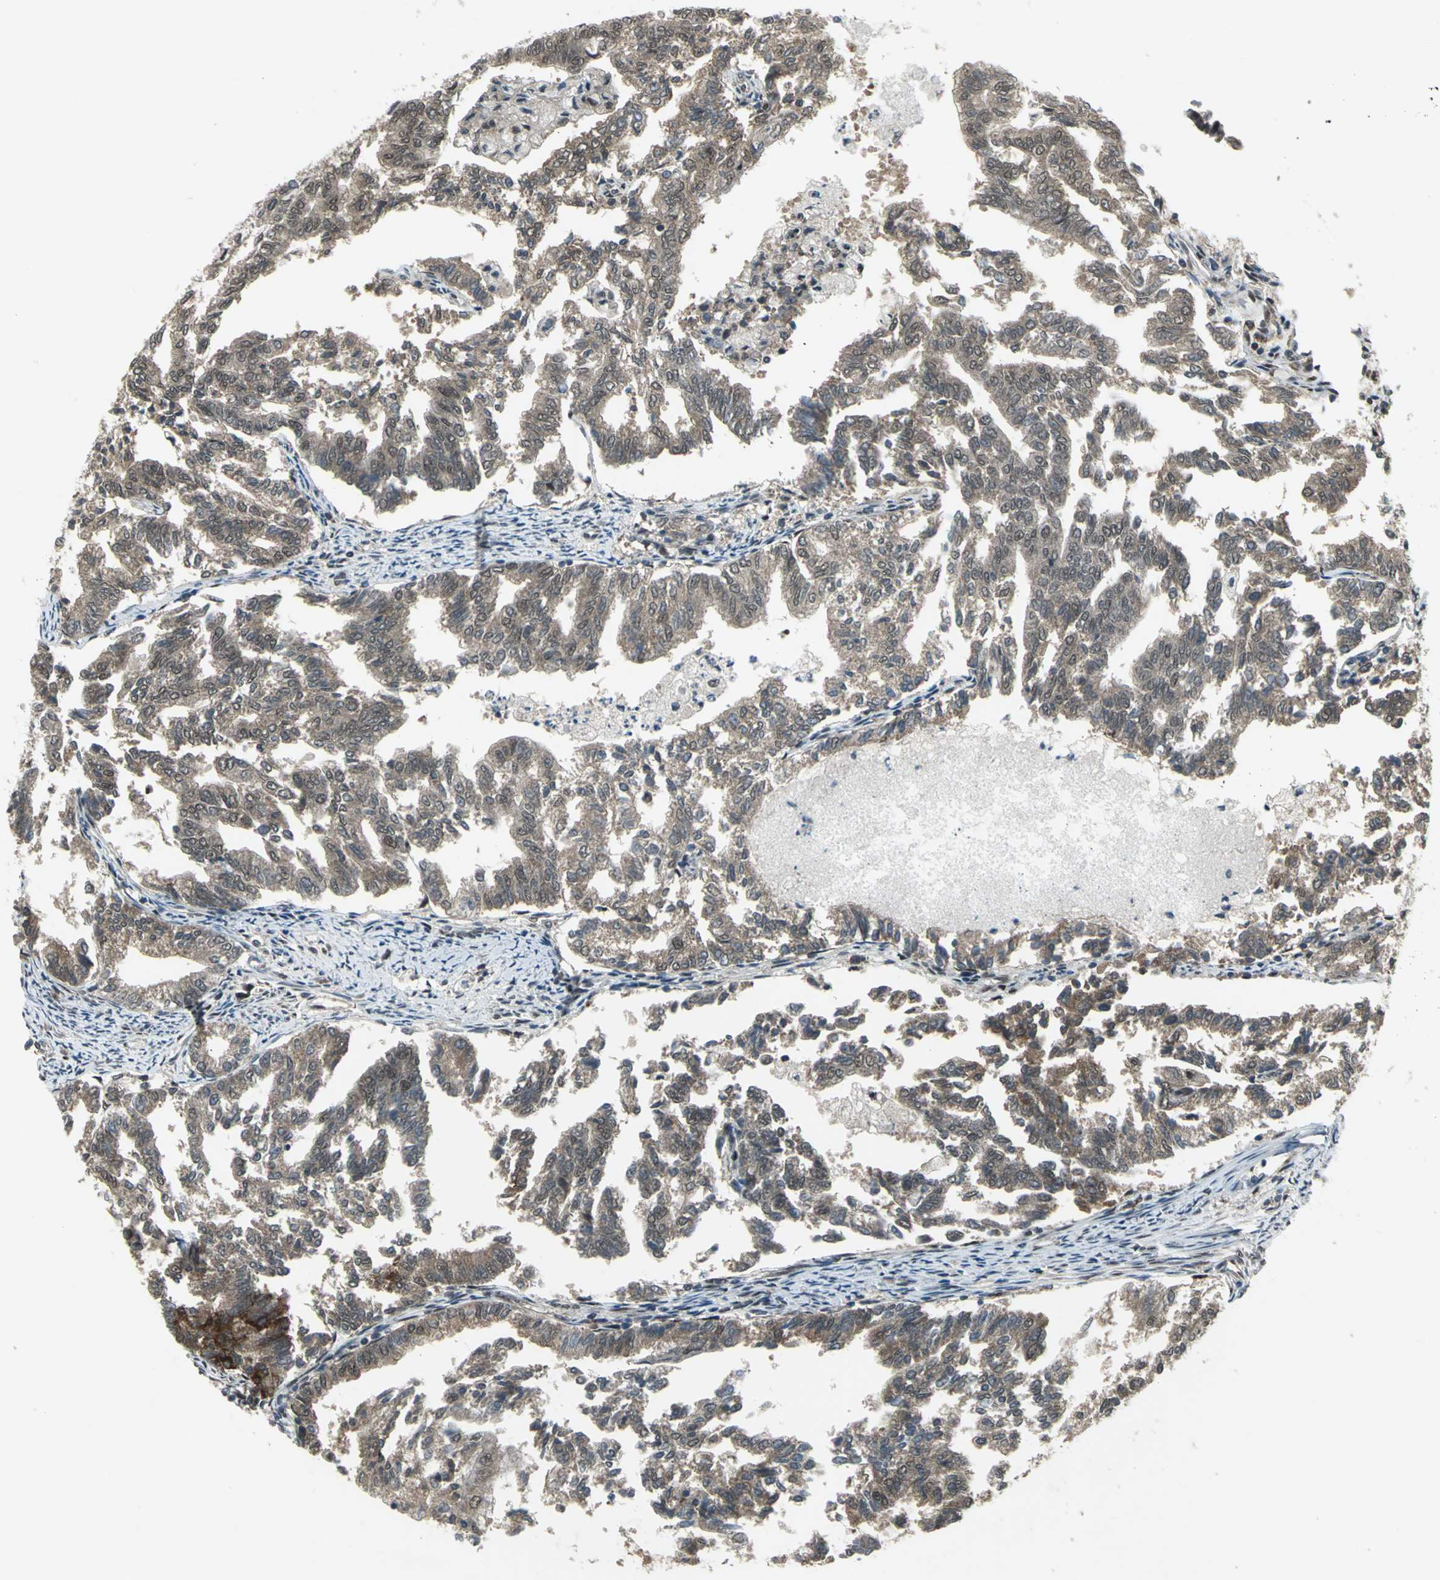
{"staining": {"intensity": "weak", "quantity": ">75%", "location": "cytoplasmic/membranous,nuclear"}, "tissue": "endometrial cancer", "cell_type": "Tumor cells", "image_type": "cancer", "snomed": [{"axis": "morphology", "description": "Adenocarcinoma, NOS"}, {"axis": "topography", "description": "Endometrium"}], "caption": "Protein analysis of endometrial cancer (adenocarcinoma) tissue shows weak cytoplasmic/membranous and nuclear staining in about >75% of tumor cells. (Stains: DAB (3,3'-diaminobenzidine) in brown, nuclei in blue, Microscopy: brightfield microscopy at high magnification).", "gene": "COPS5", "patient": {"sex": "female", "age": 79}}